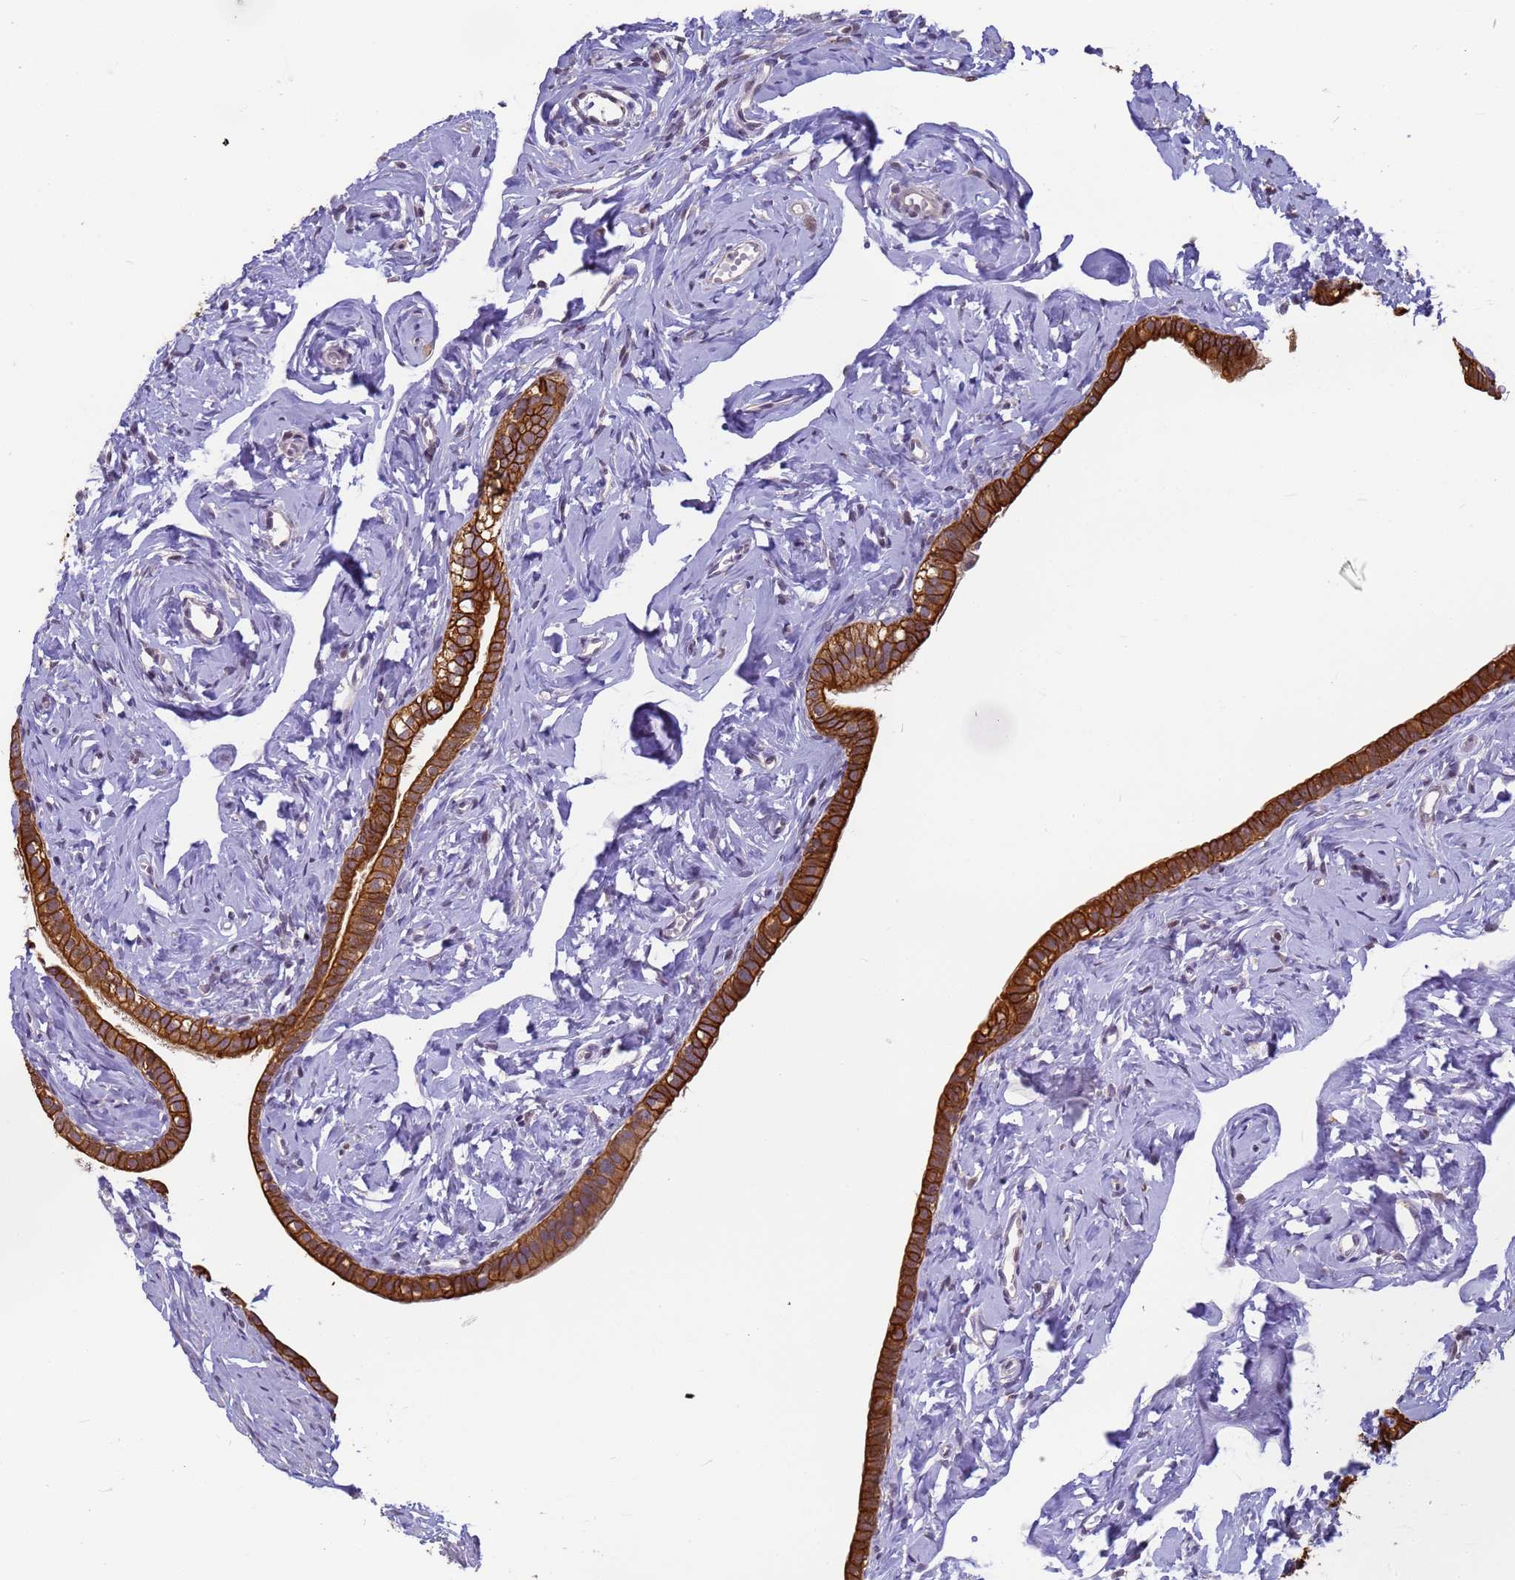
{"staining": {"intensity": "strong", "quantity": ">75%", "location": "cytoplasmic/membranous"}, "tissue": "fallopian tube", "cell_type": "Glandular cells", "image_type": "normal", "snomed": [{"axis": "morphology", "description": "Normal tissue, NOS"}, {"axis": "topography", "description": "Fallopian tube"}], "caption": "Fallopian tube was stained to show a protein in brown. There is high levels of strong cytoplasmic/membranous expression in approximately >75% of glandular cells. (DAB (3,3'-diaminobenzidine) = brown stain, brightfield microscopy at high magnification).", "gene": "VWA3A", "patient": {"sex": "female", "age": 66}}